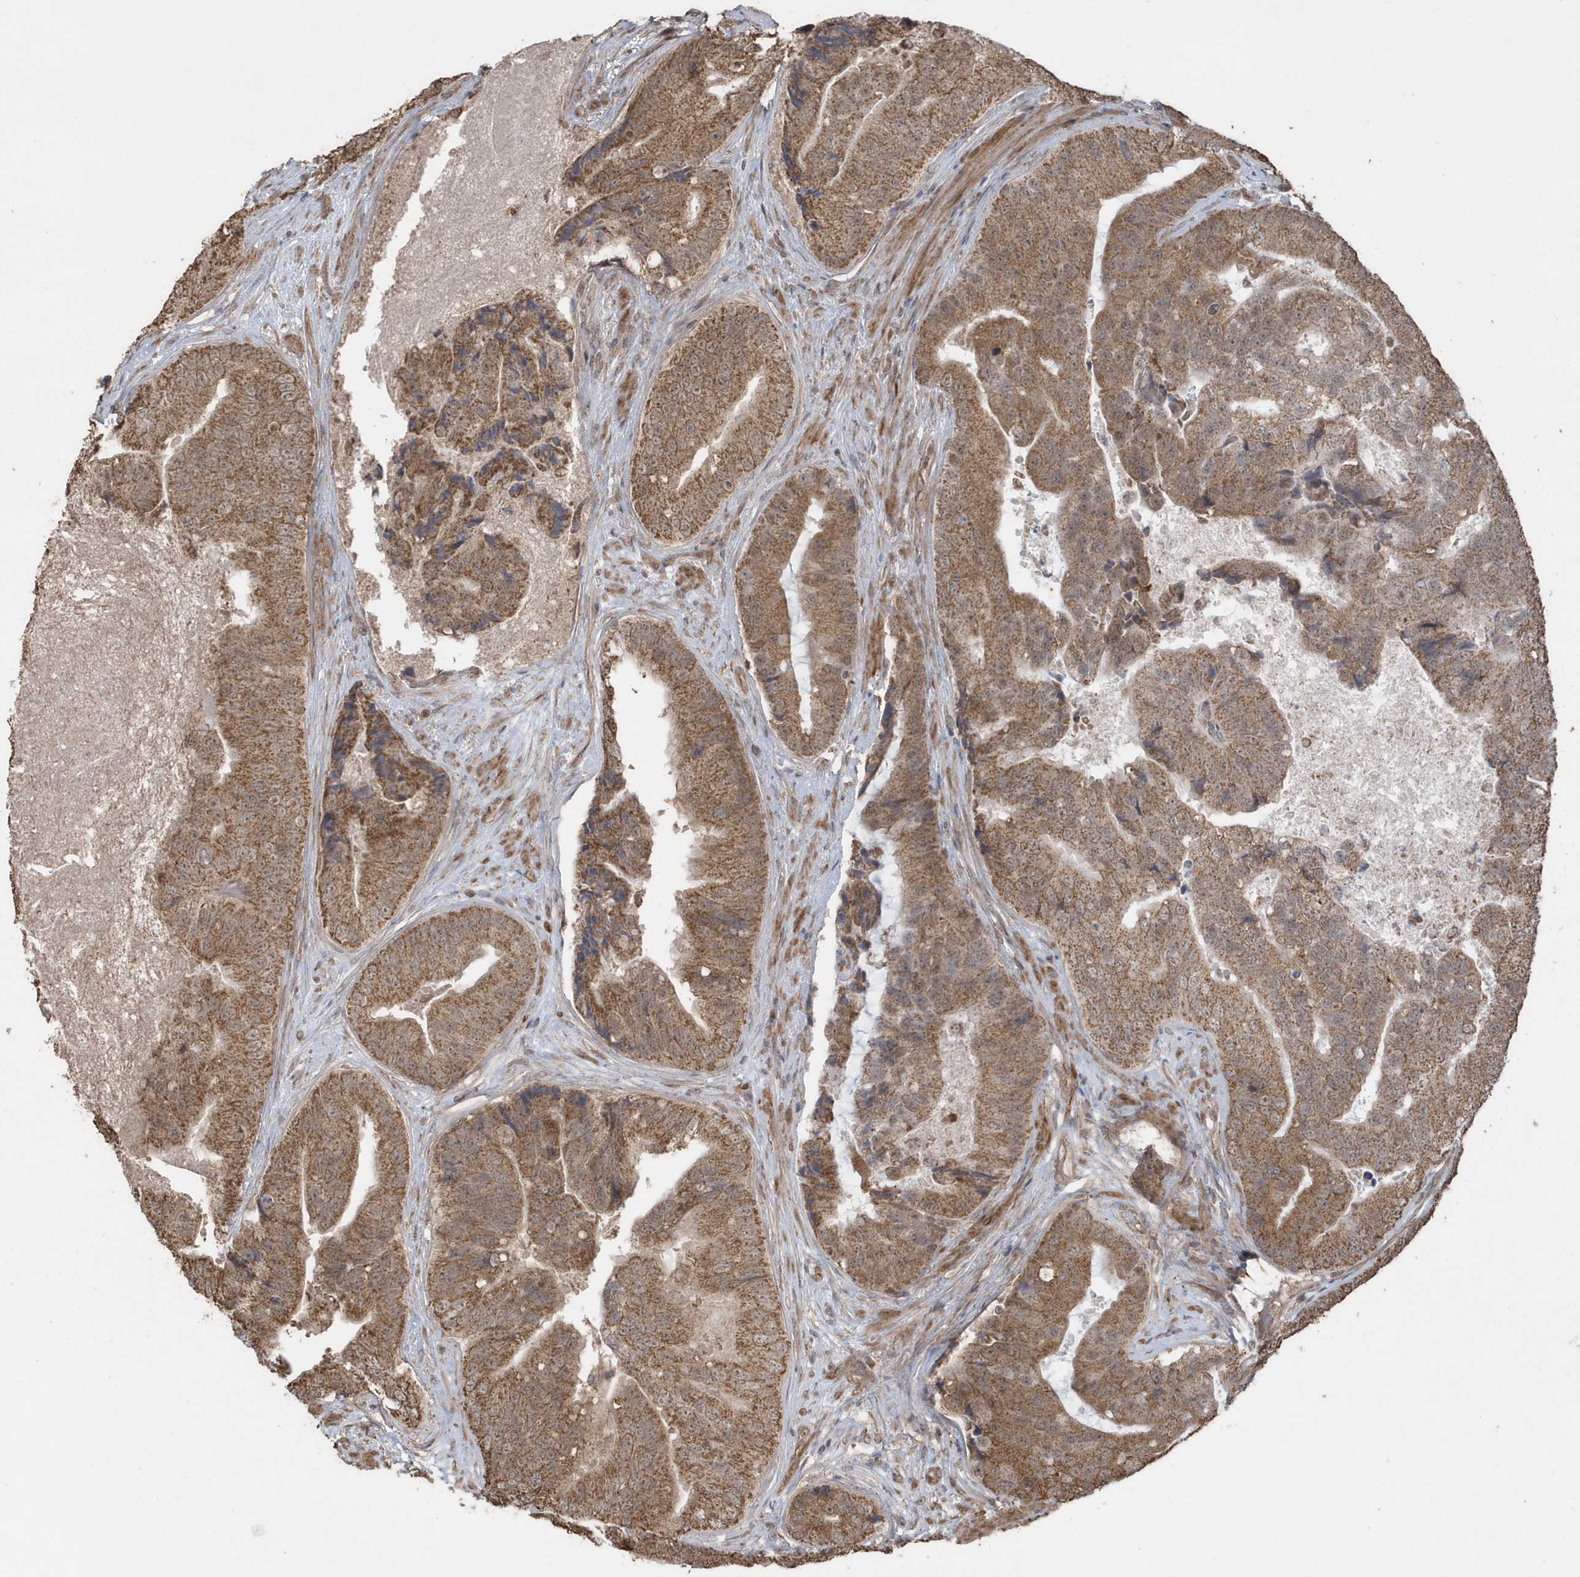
{"staining": {"intensity": "moderate", "quantity": ">75%", "location": "cytoplasmic/membranous"}, "tissue": "prostate cancer", "cell_type": "Tumor cells", "image_type": "cancer", "snomed": [{"axis": "morphology", "description": "Adenocarcinoma, High grade"}, {"axis": "topography", "description": "Prostate"}], "caption": "Protein expression analysis of prostate adenocarcinoma (high-grade) shows moderate cytoplasmic/membranous expression in about >75% of tumor cells.", "gene": "PAXBP1", "patient": {"sex": "male", "age": 70}}